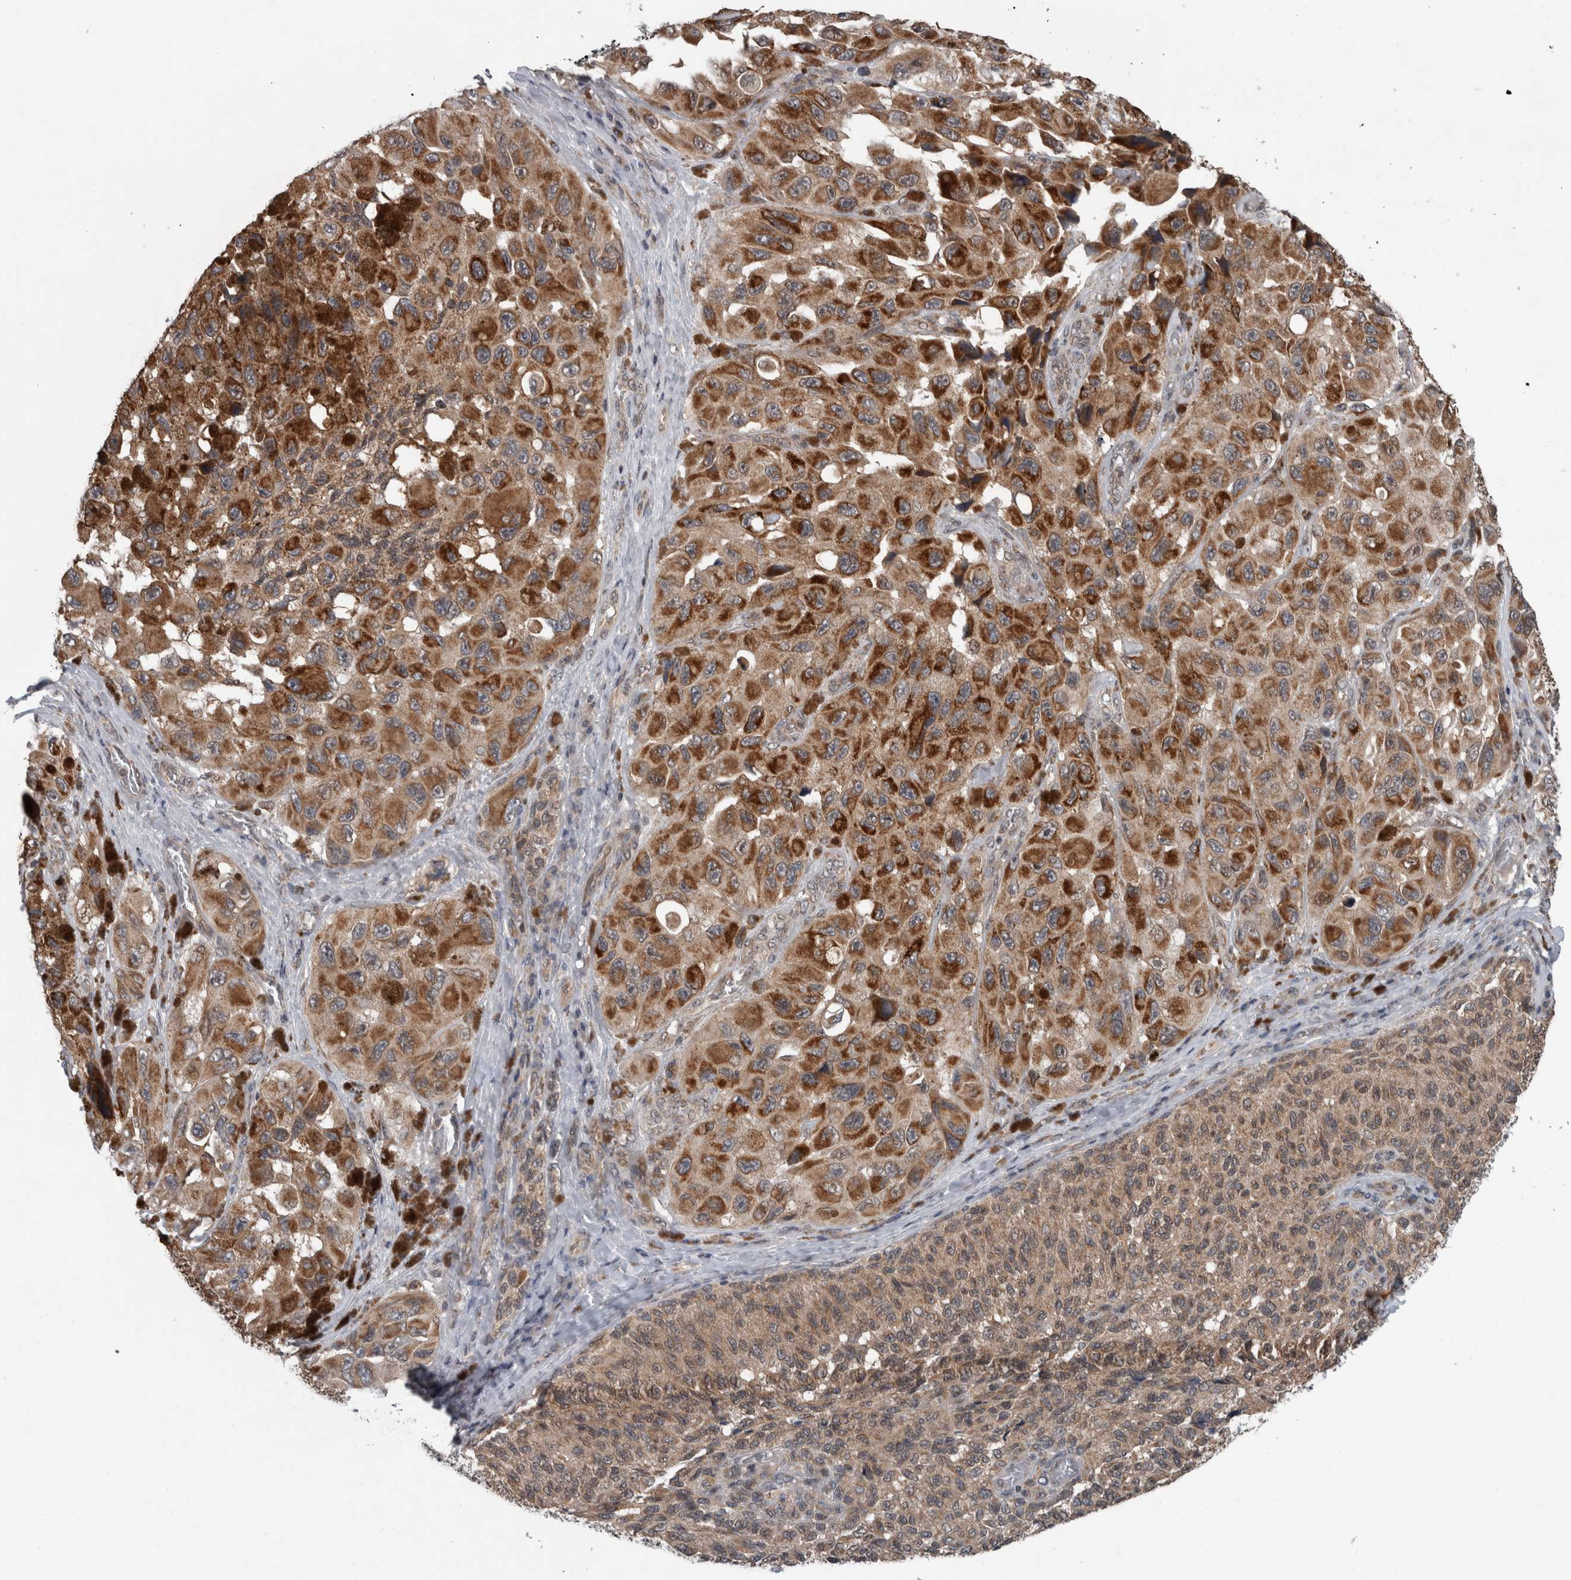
{"staining": {"intensity": "strong", "quantity": ">75%", "location": "cytoplasmic/membranous"}, "tissue": "melanoma", "cell_type": "Tumor cells", "image_type": "cancer", "snomed": [{"axis": "morphology", "description": "Malignant melanoma, NOS"}, {"axis": "topography", "description": "Skin"}], "caption": "Melanoma stained with a brown dye demonstrates strong cytoplasmic/membranous positive staining in approximately >75% of tumor cells.", "gene": "ENY2", "patient": {"sex": "female", "age": 73}}